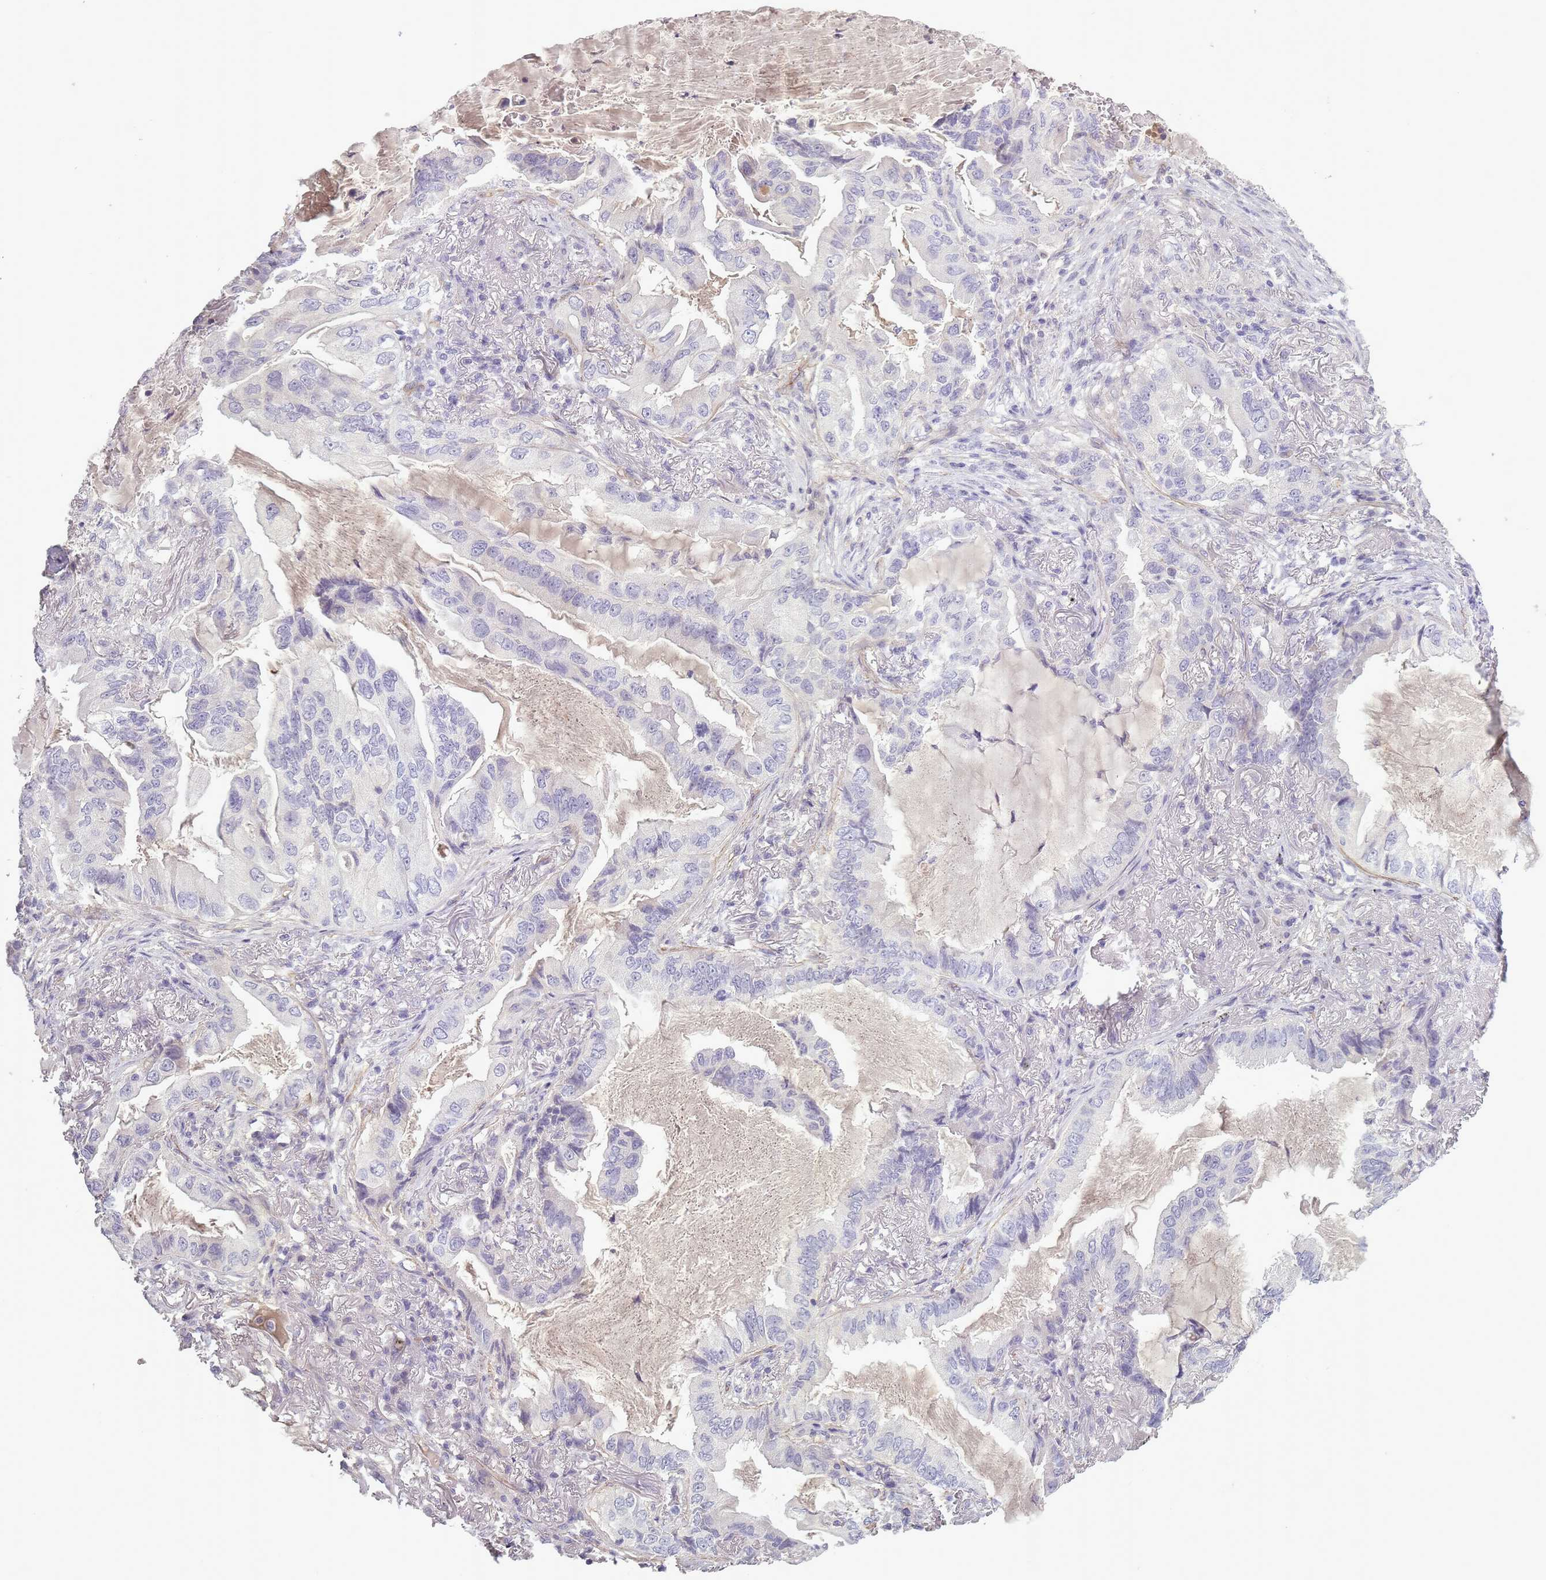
{"staining": {"intensity": "negative", "quantity": "none", "location": "none"}, "tissue": "lung cancer", "cell_type": "Tumor cells", "image_type": "cancer", "snomed": [{"axis": "morphology", "description": "Adenocarcinoma, NOS"}, {"axis": "topography", "description": "Lung"}], "caption": "DAB immunohistochemical staining of human lung cancer (adenocarcinoma) shows no significant expression in tumor cells.", "gene": "SLC8A2", "patient": {"sex": "female", "age": 69}}